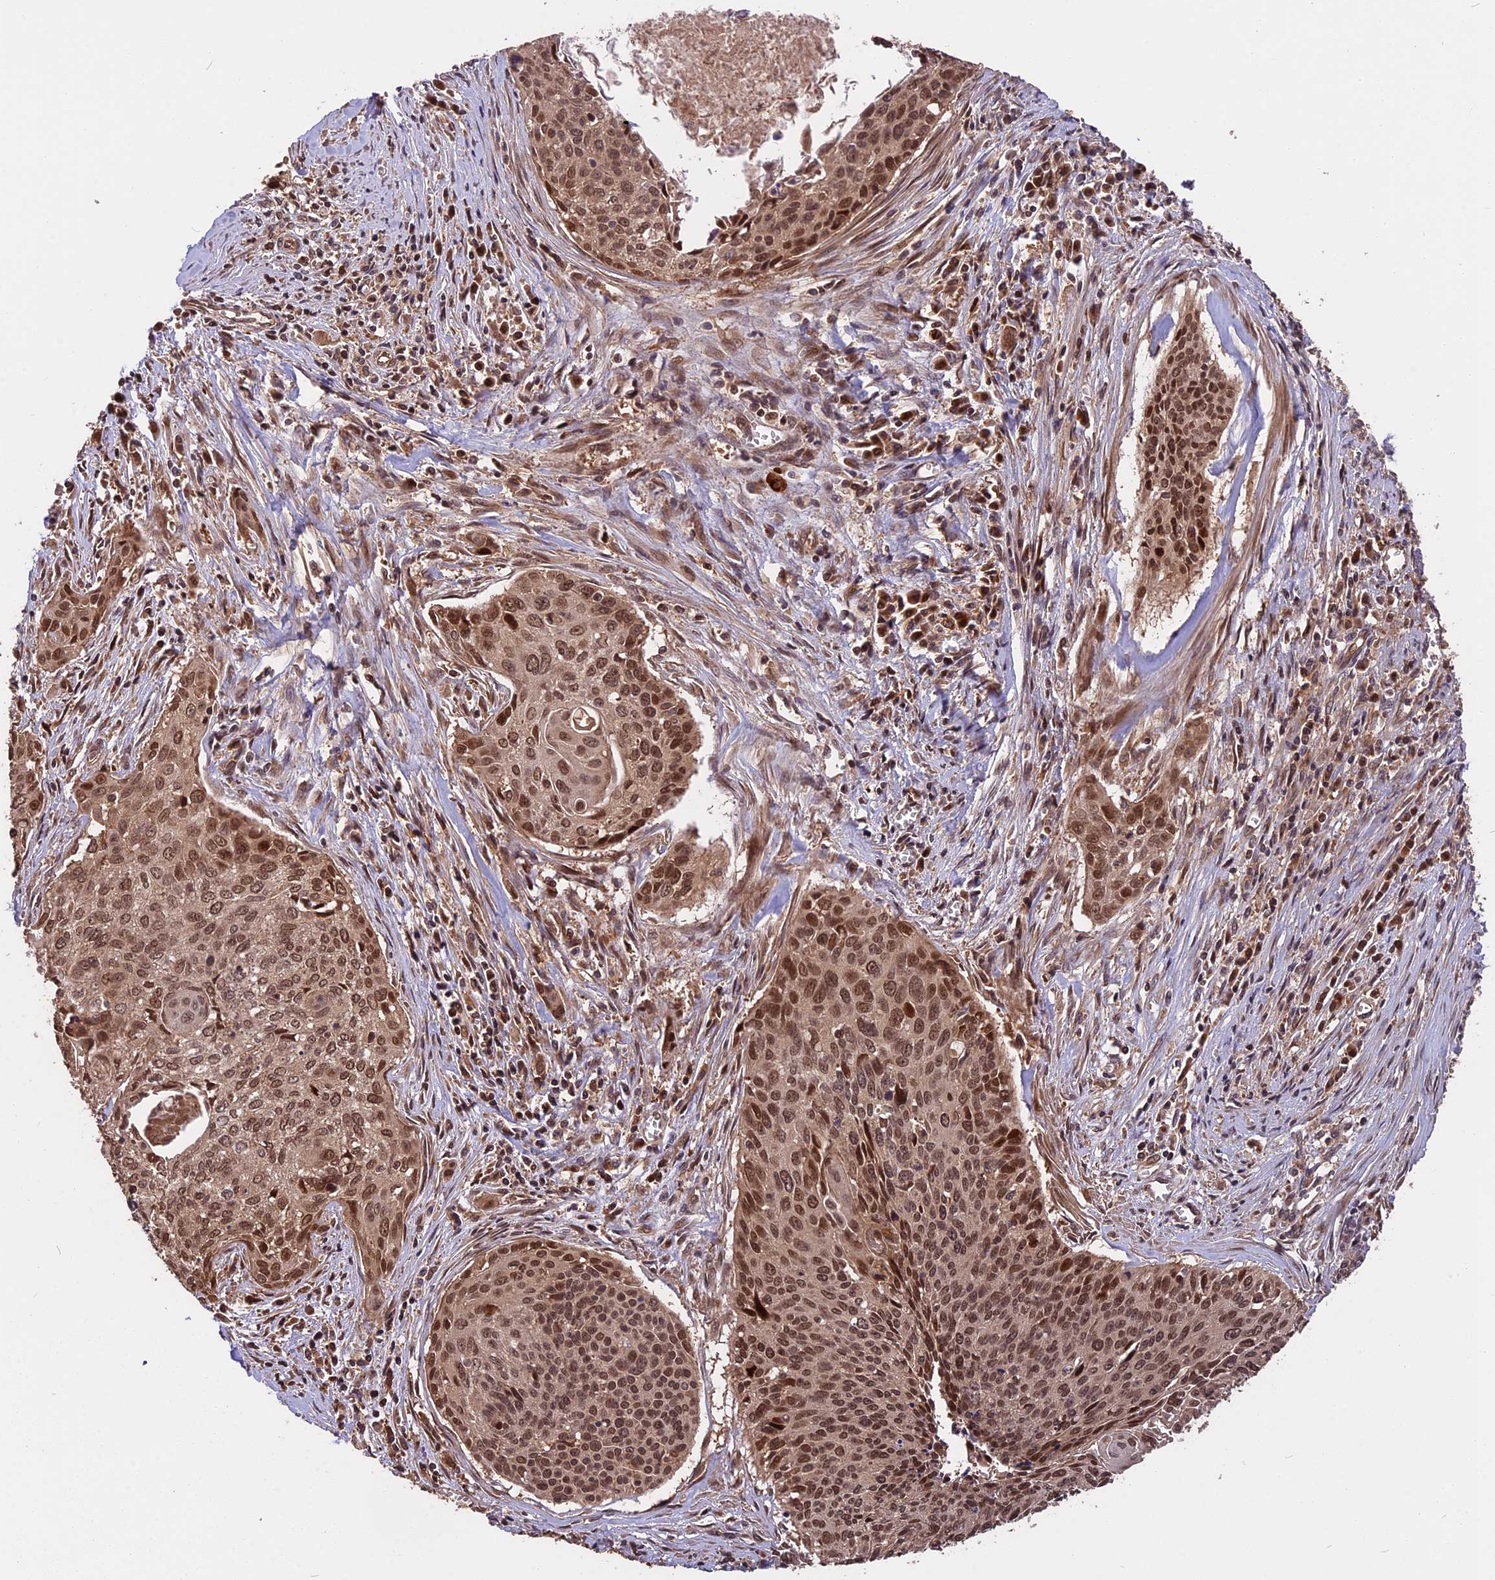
{"staining": {"intensity": "moderate", "quantity": ">75%", "location": "nuclear"}, "tissue": "cervical cancer", "cell_type": "Tumor cells", "image_type": "cancer", "snomed": [{"axis": "morphology", "description": "Squamous cell carcinoma, NOS"}, {"axis": "topography", "description": "Cervix"}], "caption": "DAB immunohistochemical staining of human cervical squamous cell carcinoma displays moderate nuclear protein expression in about >75% of tumor cells.", "gene": "ESCO1", "patient": {"sex": "female", "age": 55}}